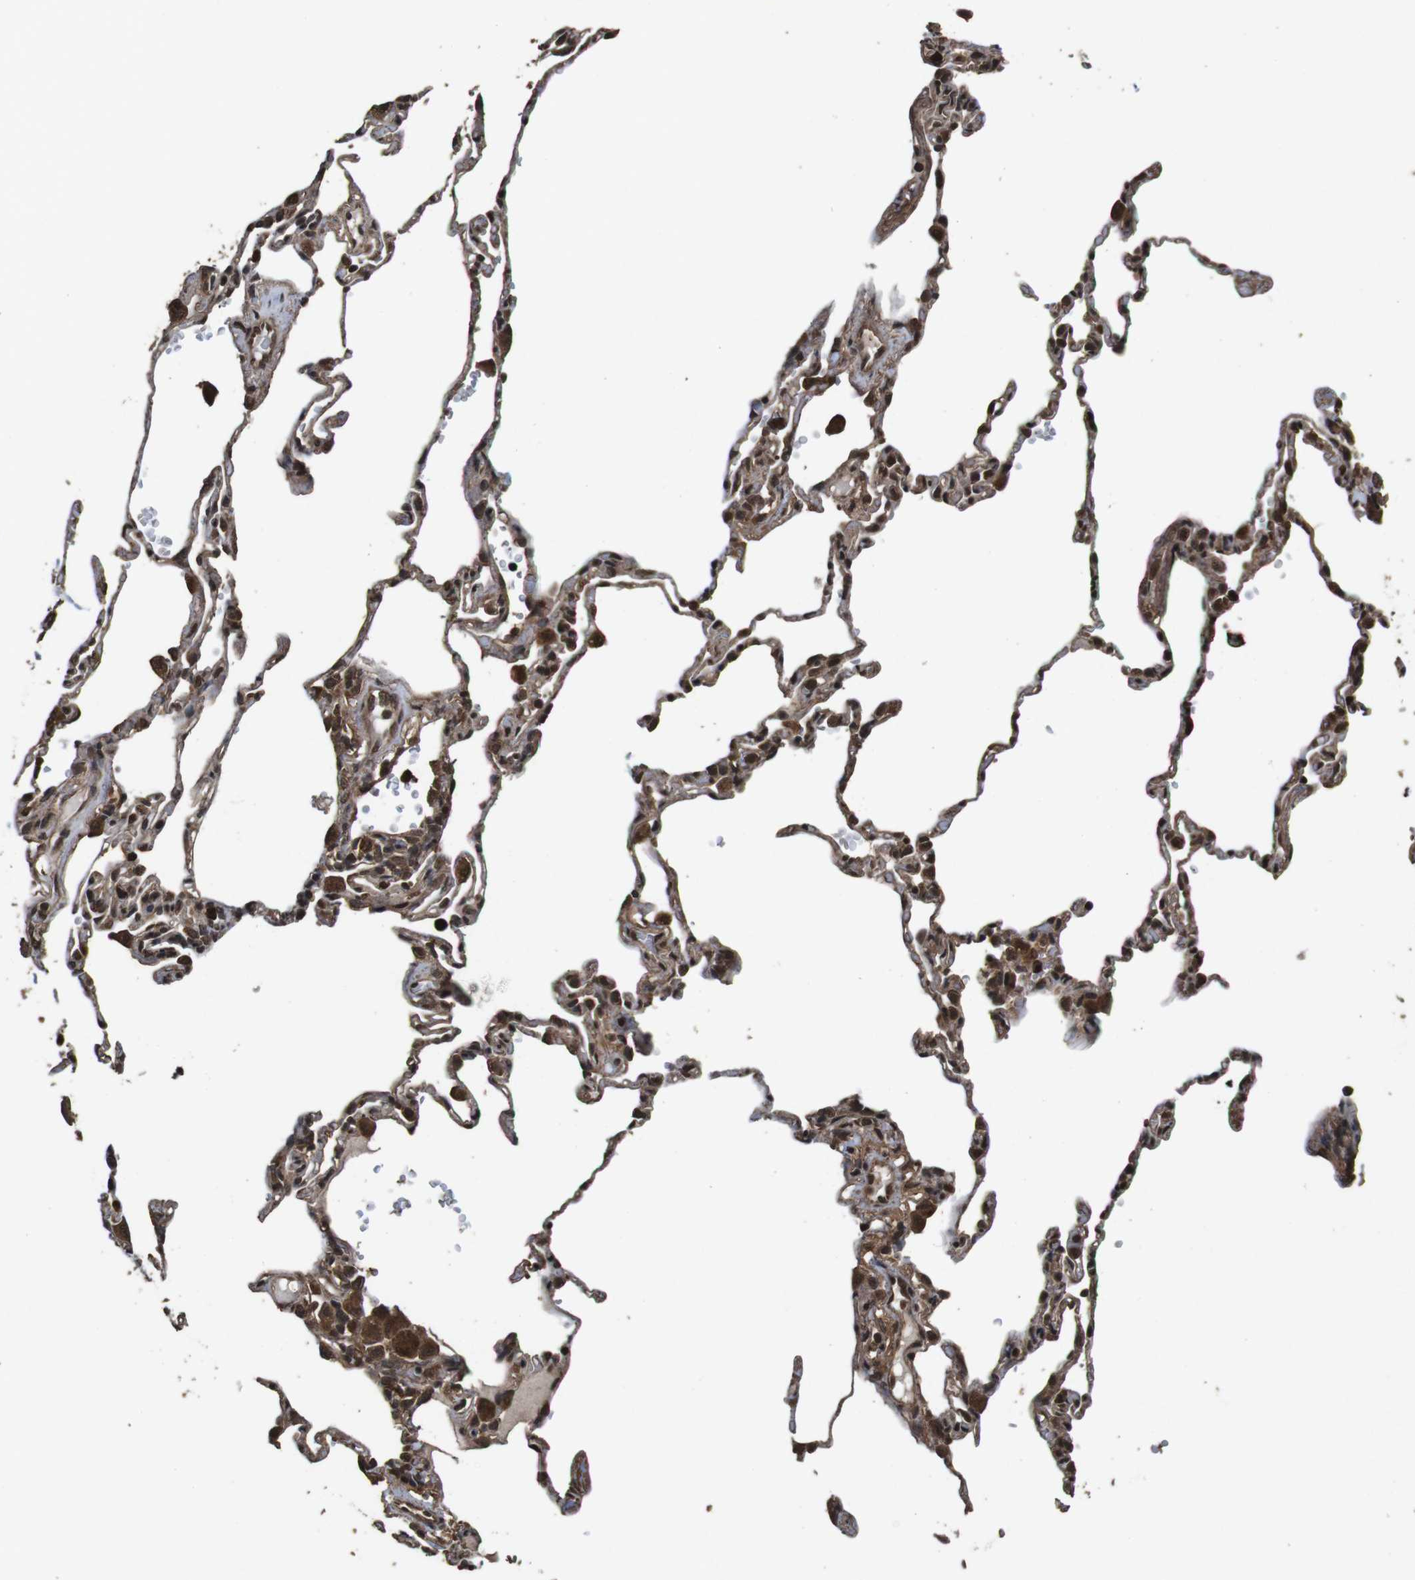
{"staining": {"intensity": "strong", "quantity": "25%-75%", "location": "cytoplasmic/membranous,nuclear"}, "tissue": "lung", "cell_type": "Alveolar cells", "image_type": "normal", "snomed": [{"axis": "morphology", "description": "Normal tissue, NOS"}, {"axis": "topography", "description": "Lung"}], "caption": "IHC micrograph of normal lung: lung stained using immunohistochemistry reveals high levels of strong protein expression localized specifically in the cytoplasmic/membranous,nuclear of alveolar cells, appearing as a cytoplasmic/membranous,nuclear brown color.", "gene": "RRAS2", "patient": {"sex": "male", "age": 59}}